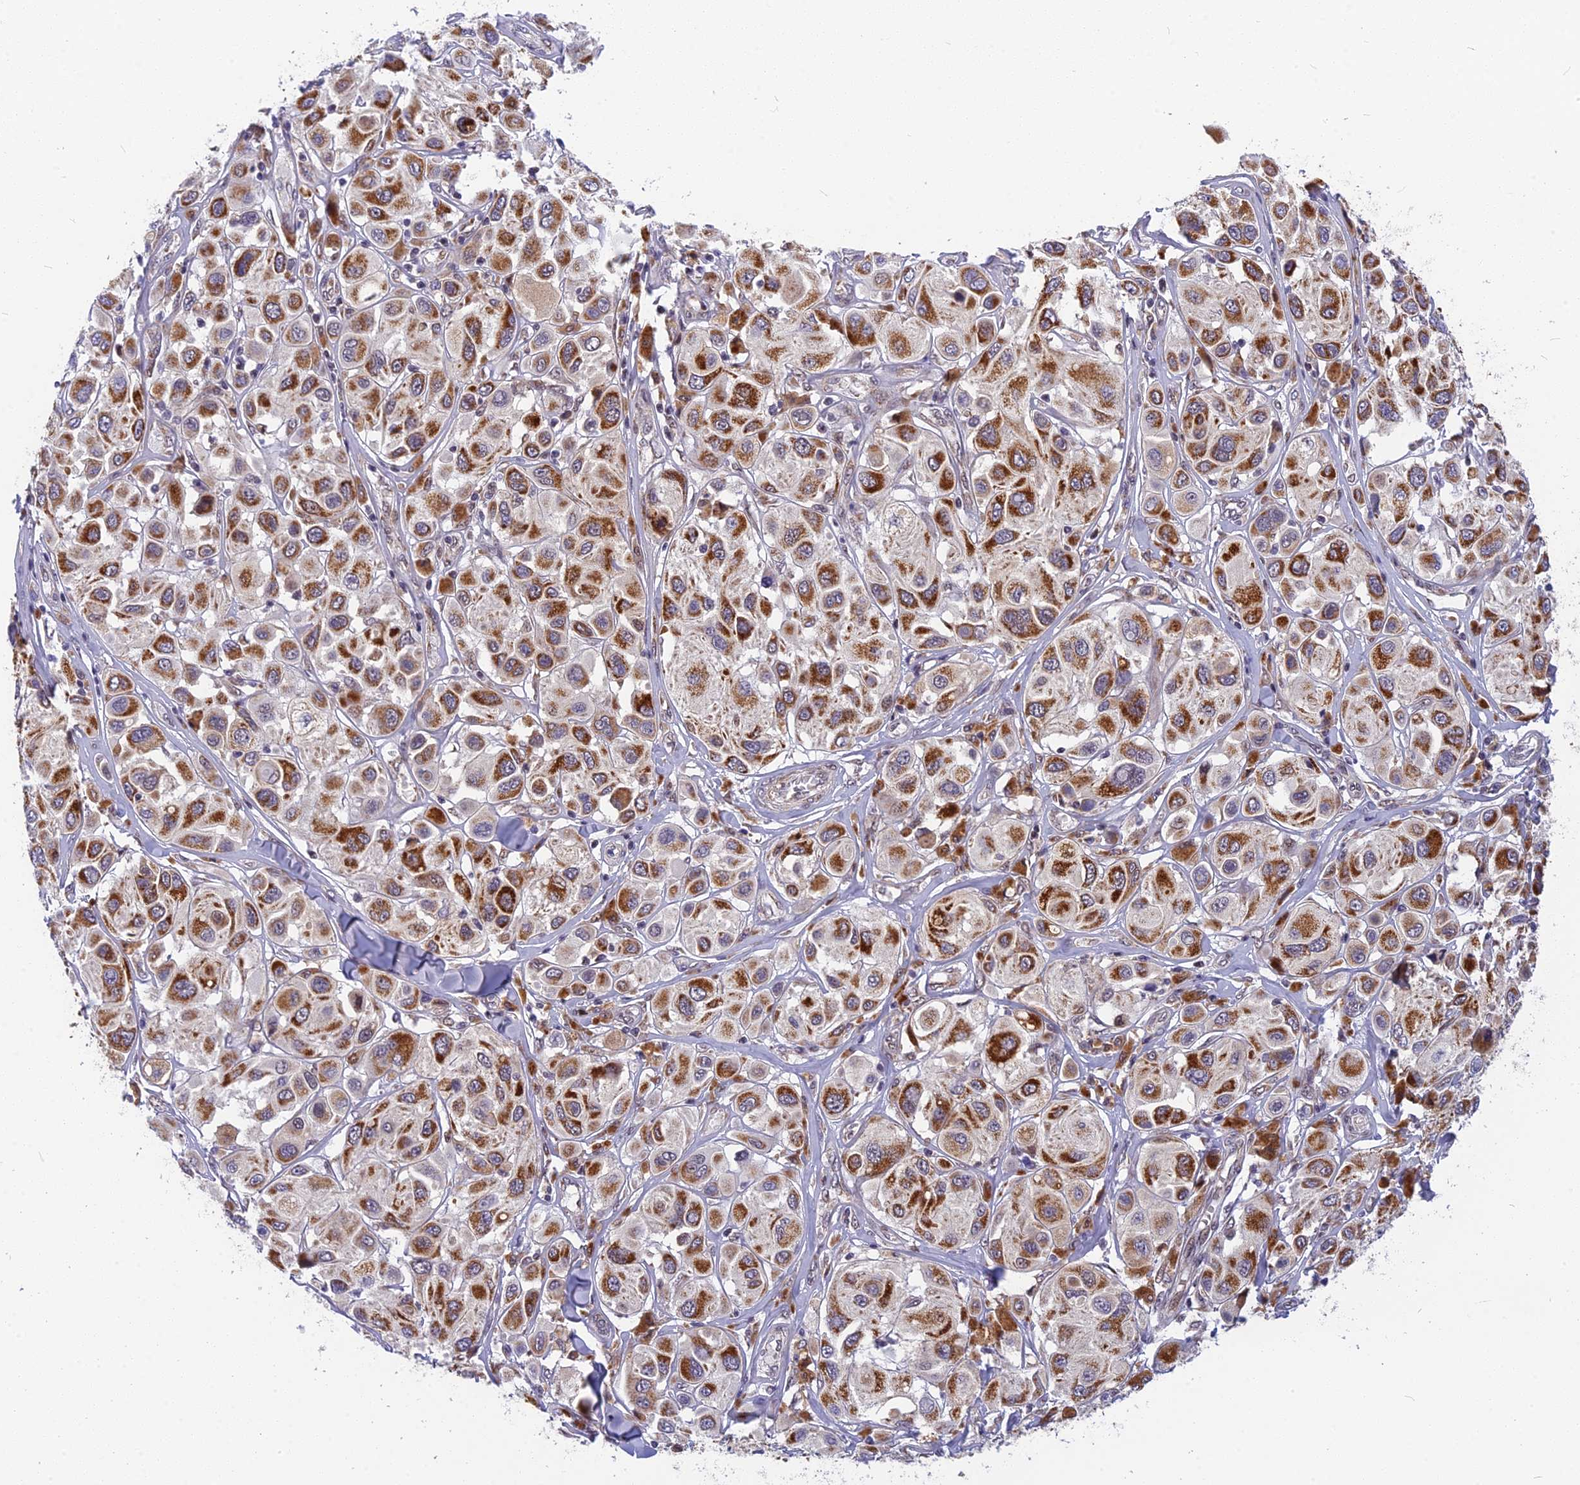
{"staining": {"intensity": "strong", "quantity": ">75%", "location": "cytoplasmic/membranous"}, "tissue": "melanoma", "cell_type": "Tumor cells", "image_type": "cancer", "snomed": [{"axis": "morphology", "description": "Malignant melanoma, Metastatic site"}, {"axis": "topography", "description": "Skin"}], "caption": "Melanoma tissue reveals strong cytoplasmic/membranous expression in approximately >75% of tumor cells", "gene": "CMC1", "patient": {"sex": "male", "age": 41}}